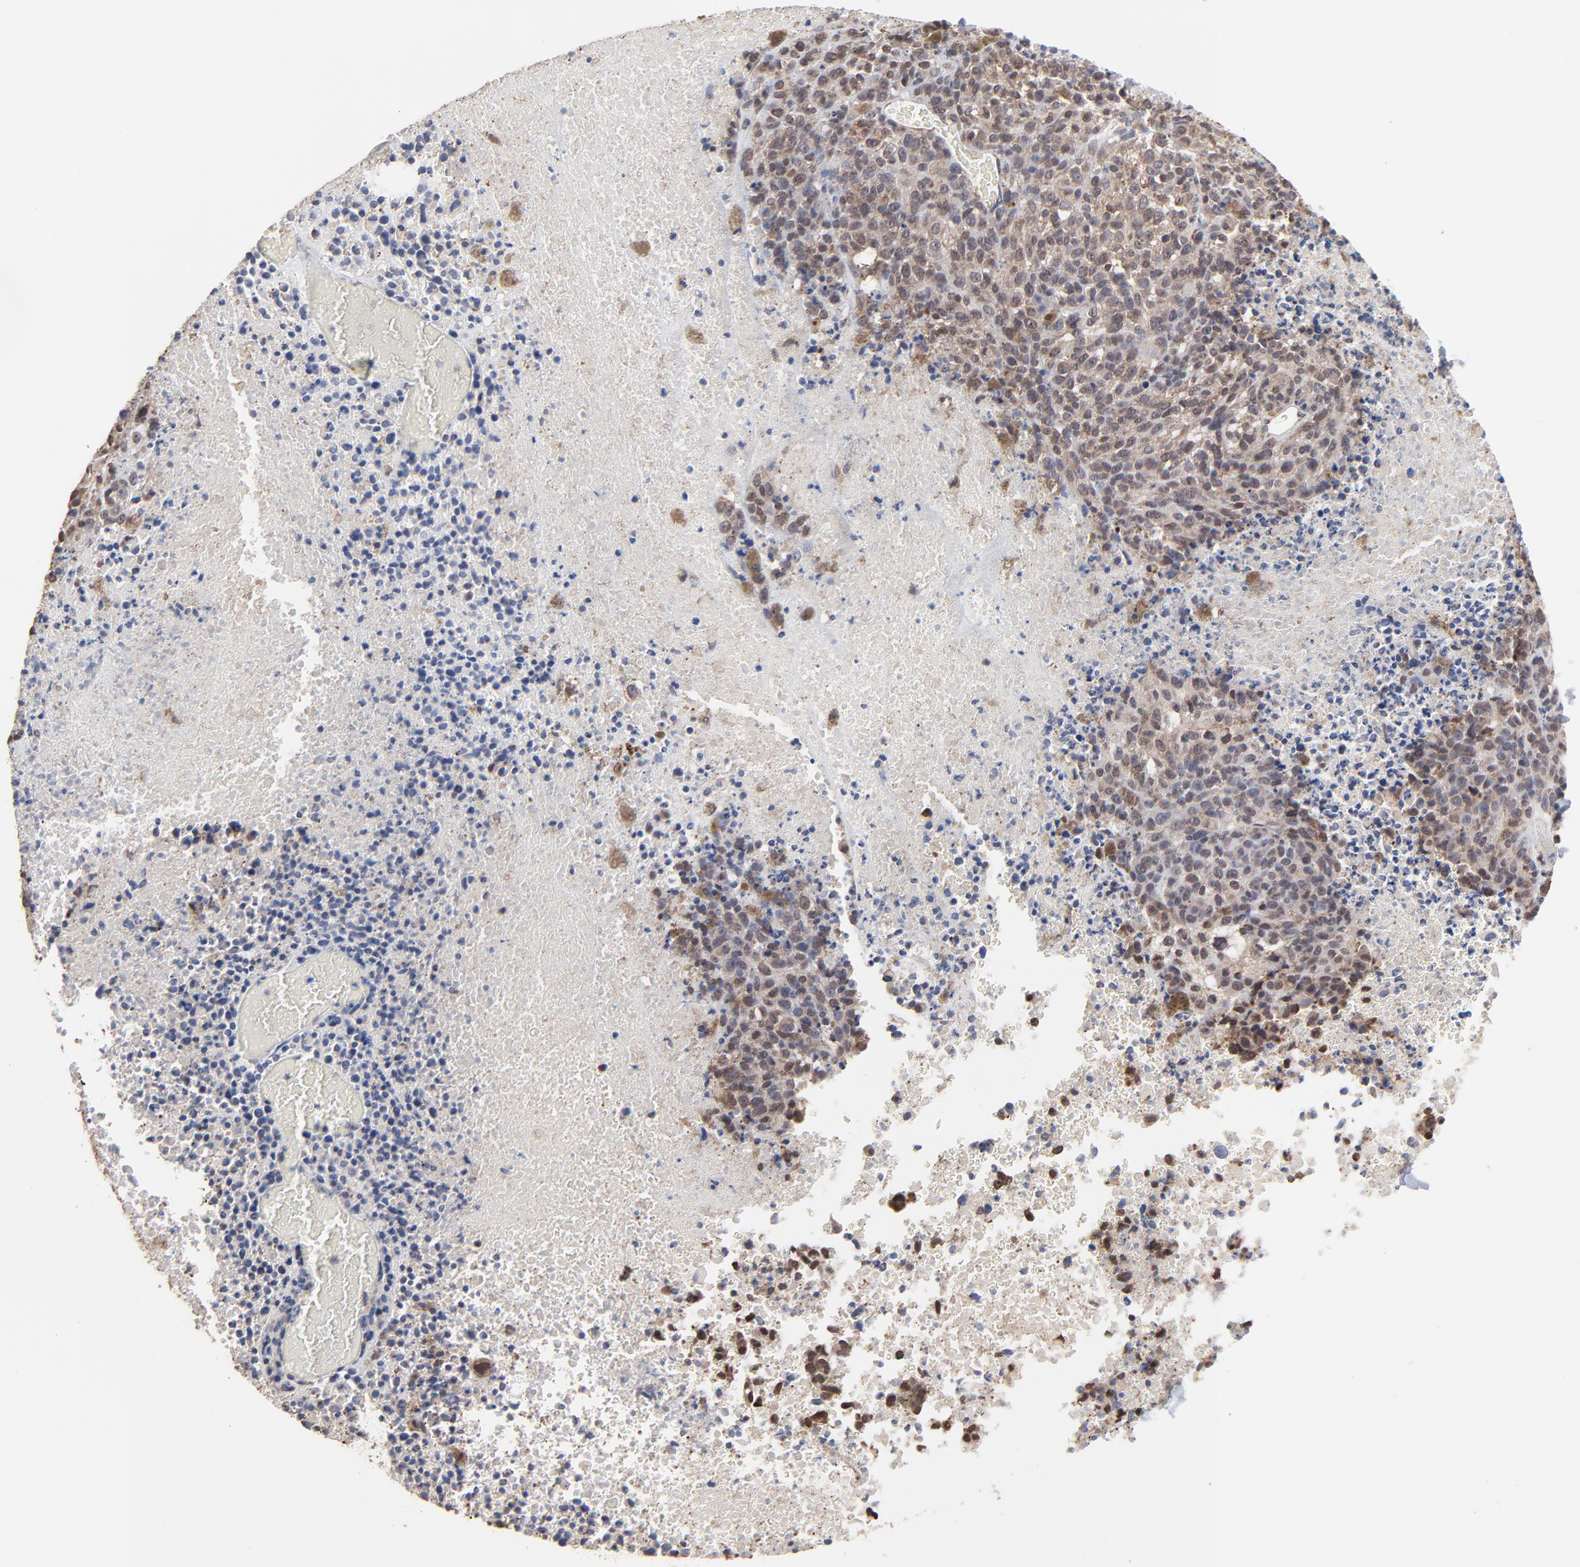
{"staining": {"intensity": "moderate", "quantity": "25%-75%", "location": "cytoplasmic/membranous"}, "tissue": "melanoma", "cell_type": "Tumor cells", "image_type": "cancer", "snomed": [{"axis": "morphology", "description": "Malignant melanoma, Metastatic site"}, {"axis": "topography", "description": "Cerebral cortex"}], "caption": "Malignant melanoma (metastatic site) stained for a protein exhibits moderate cytoplasmic/membranous positivity in tumor cells.", "gene": "CHM", "patient": {"sex": "female", "age": 52}}